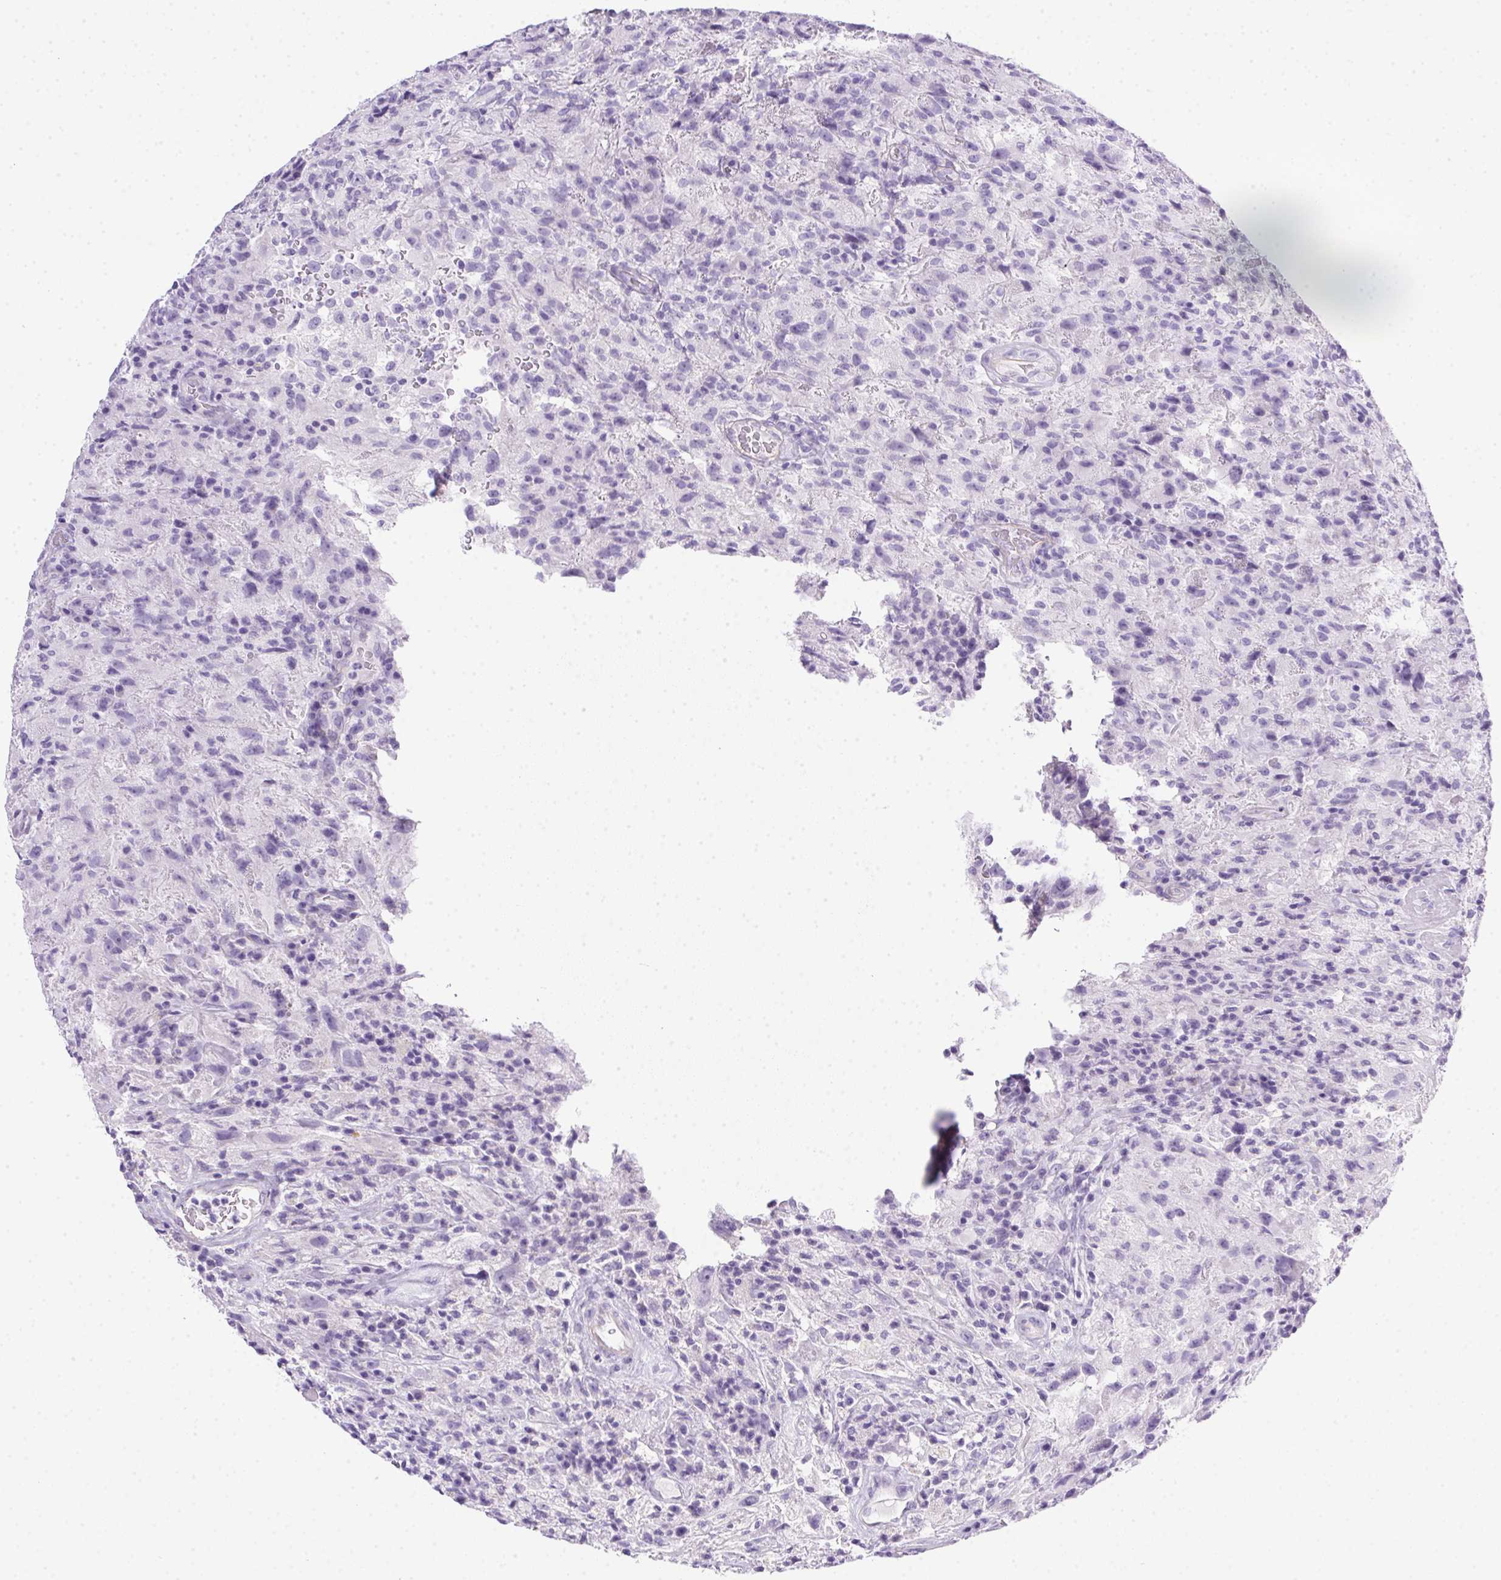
{"staining": {"intensity": "negative", "quantity": "none", "location": "none"}, "tissue": "glioma", "cell_type": "Tumor cells", "image_type": "cancer", "snomed": [{"axis": "morphology", "description": "Glioma, malignant, High grade"}, {"axis": "topography", "description": "Brain"}], "caption": "High power microscopy image of an immunohistochemistry (IHC) image of malignant glioma (high-grade), revealing no significant expression in tumor cells. The staining is performed using DAB brown chromogen with nuclei counter-stained in using hematoxylin.", "gene": "SPACA5B", "patient": {"sex": "male", "age": 68}}